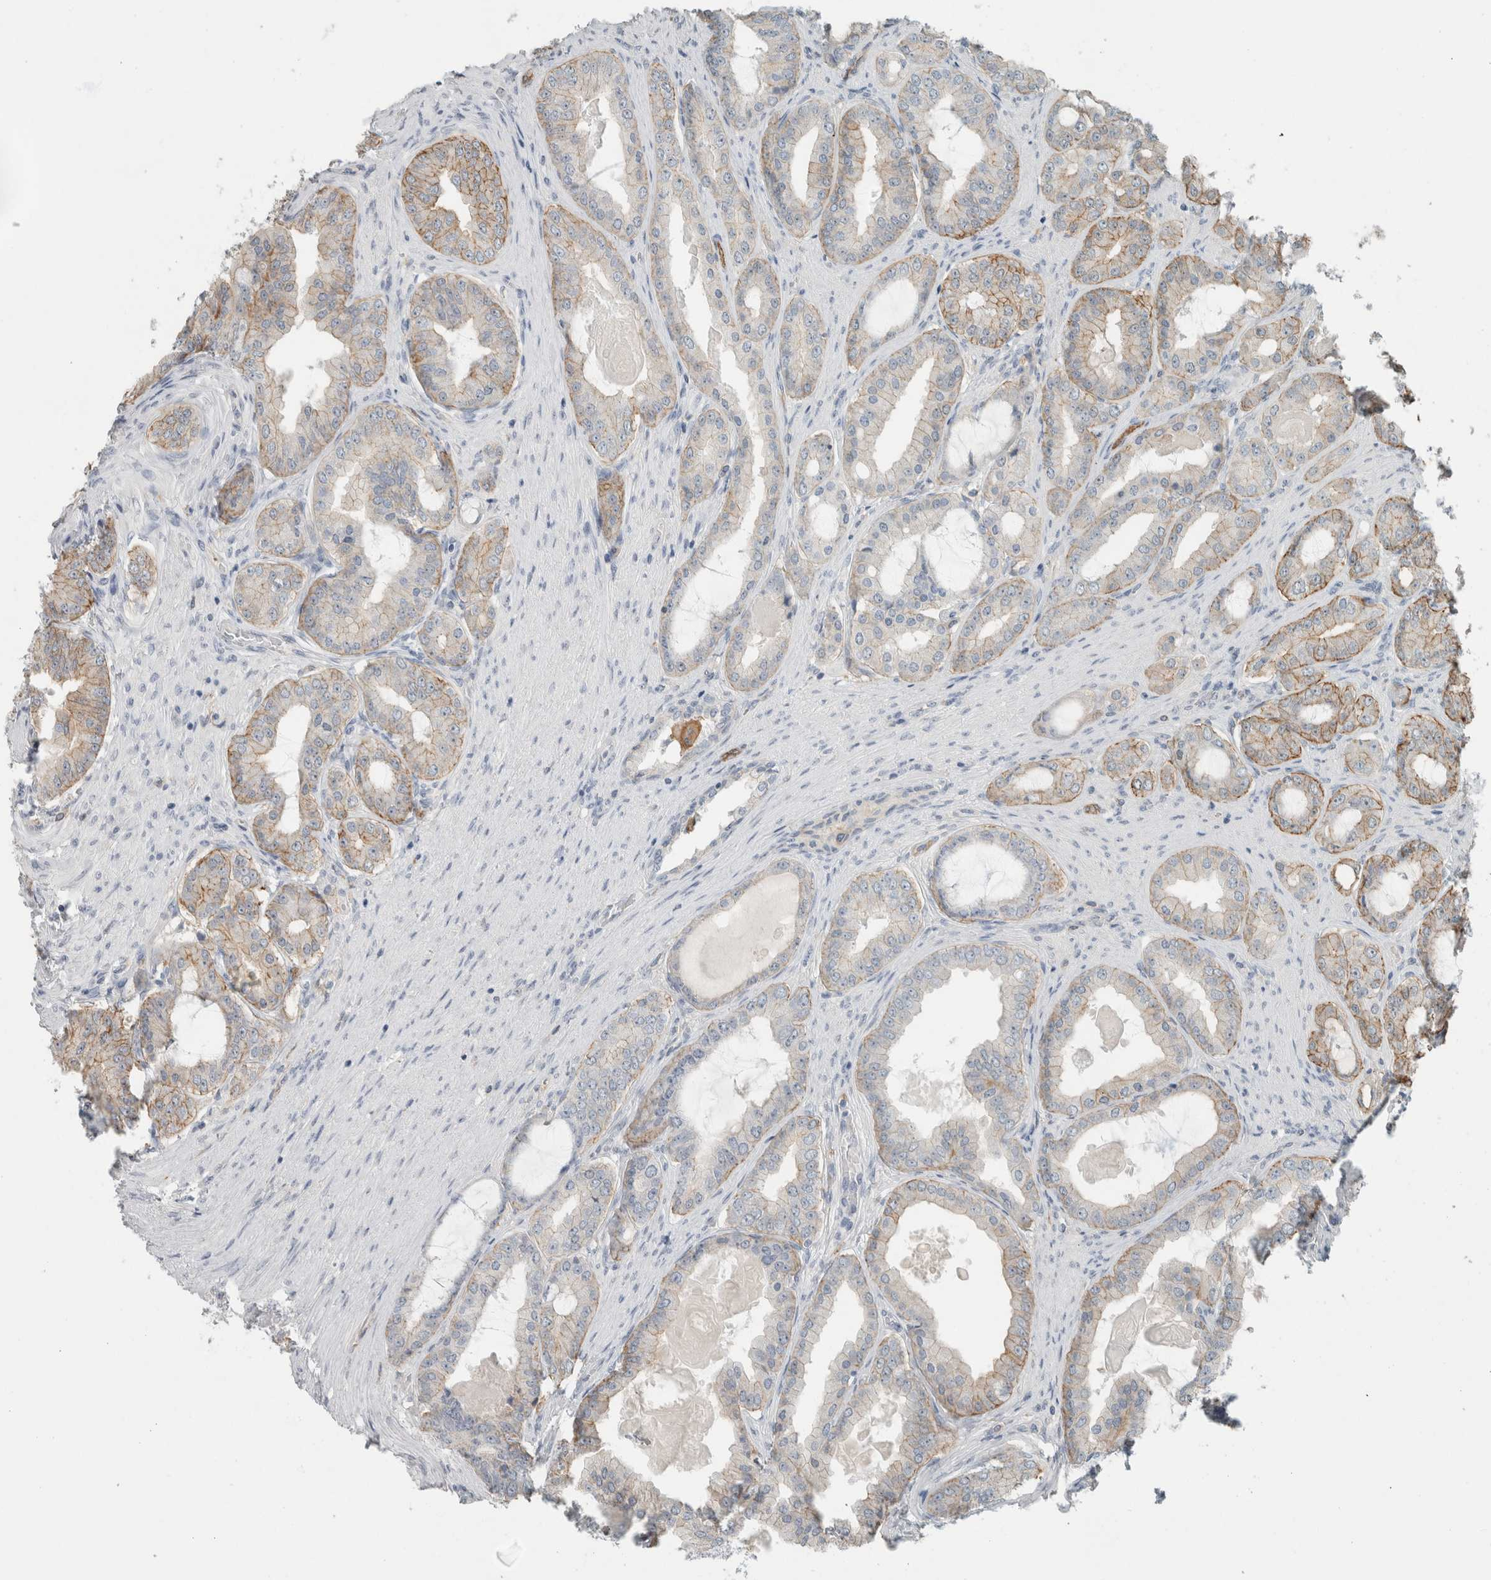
{"staining": {"intensity": "moderate", "quantity": "<25%", "location": "cytoplasmic/membranous"}, "tissue": "prostate cancer", "cell_type": "Tumor cells", "image_type": "cancer", "snomed": [{"axis": "morphology", "description": "Adenocarcinoma, High grade"}, {"axis": "topography", "description": "Prostate"}], "caption": "A brown stain highlights moderate cytoplasmic/membranous staining of a protein in human prostate adenocarcinoma (high-grade) tumor cells.", "gene": "SCIN", "patient": {"sex": "male", "age": 60}}